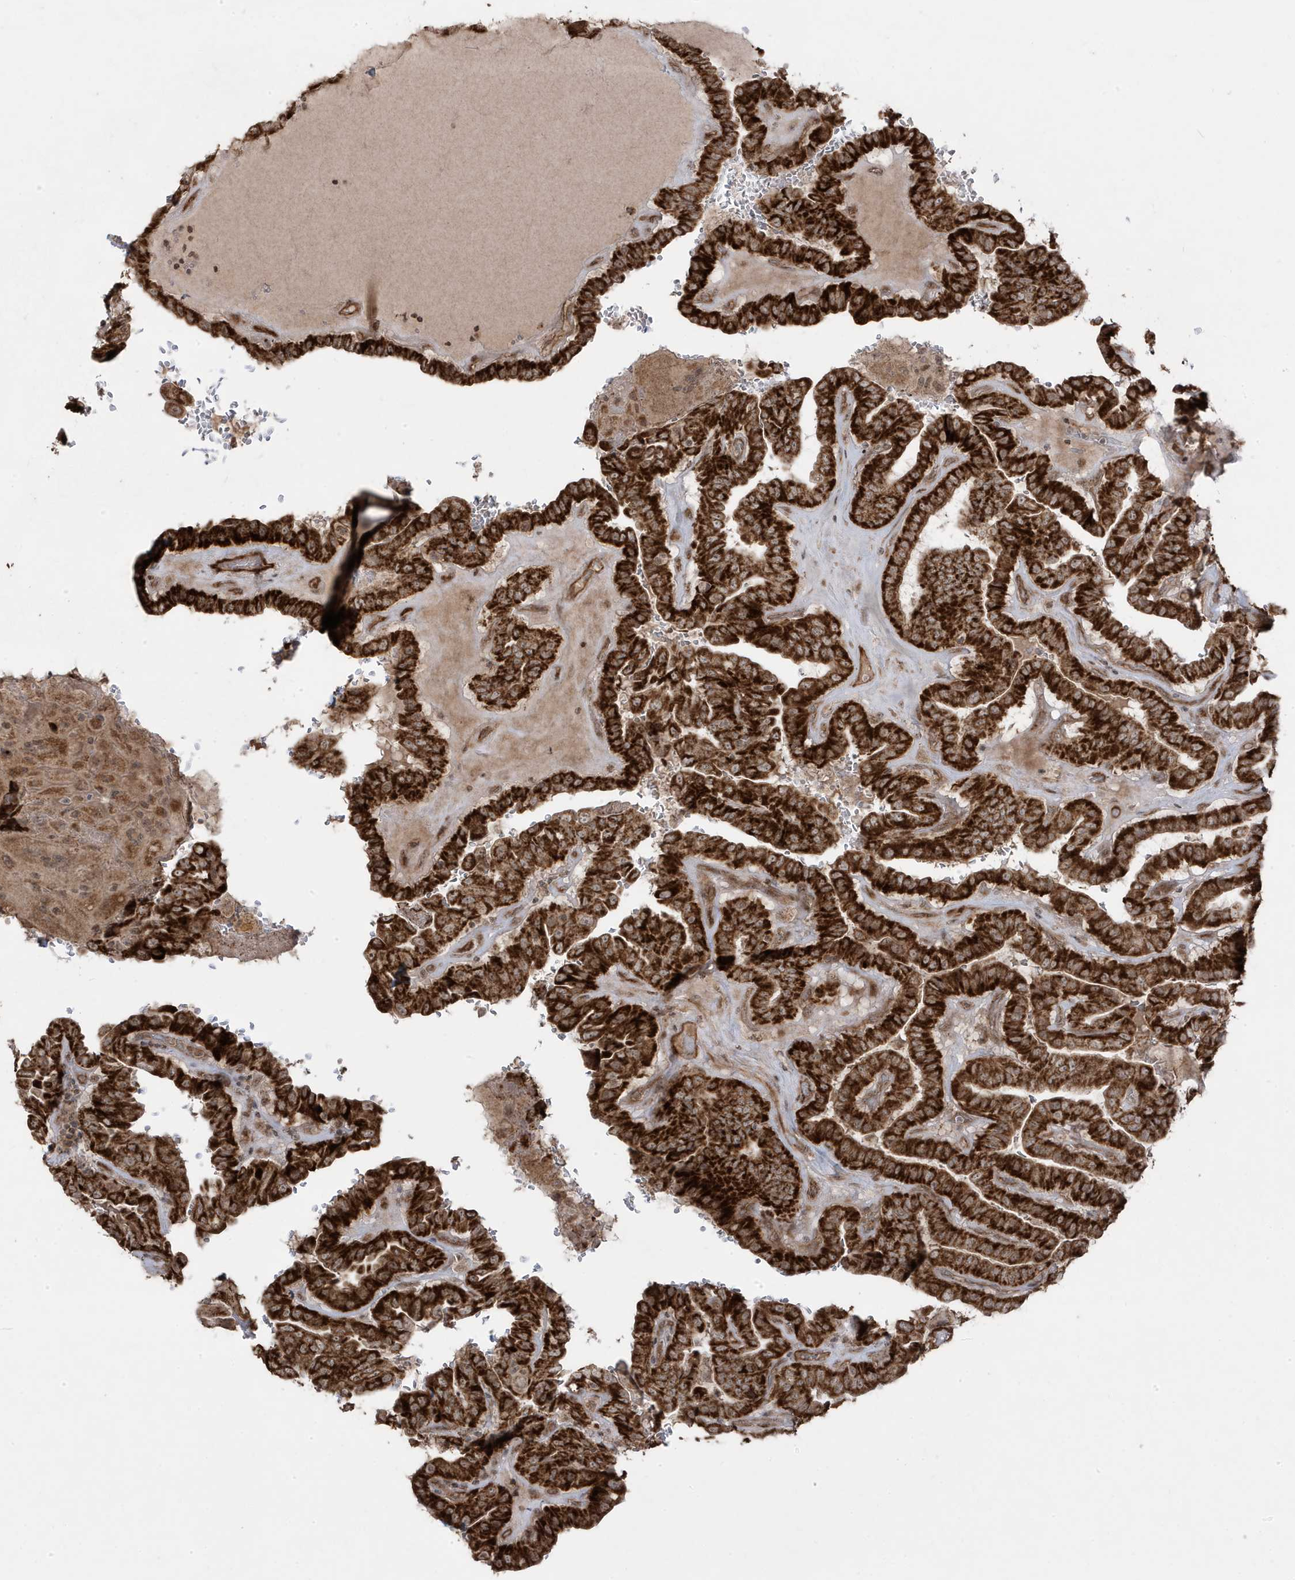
{"staining": {"intensity": "strong", "quantity": ">75%", "location": "cytoplasmic/membranous"}, "tissue": "thyroid cancer", "cell_type": "Tumor cells", "image_type": "cancer", "snomed": [{"axis": "morphology", "description": "Papillary adenocarcinoma, NOS"}, {"axis": "topography", "description": "Thyroid gland"}], "caption": "Human thyroid cancer (papillary adenocarcinoma) stained with a protein marker demonstrates strong staining in tumor cells.", "gene": "DNAJC12", "patient": {"sex": "male", "age": 77}}